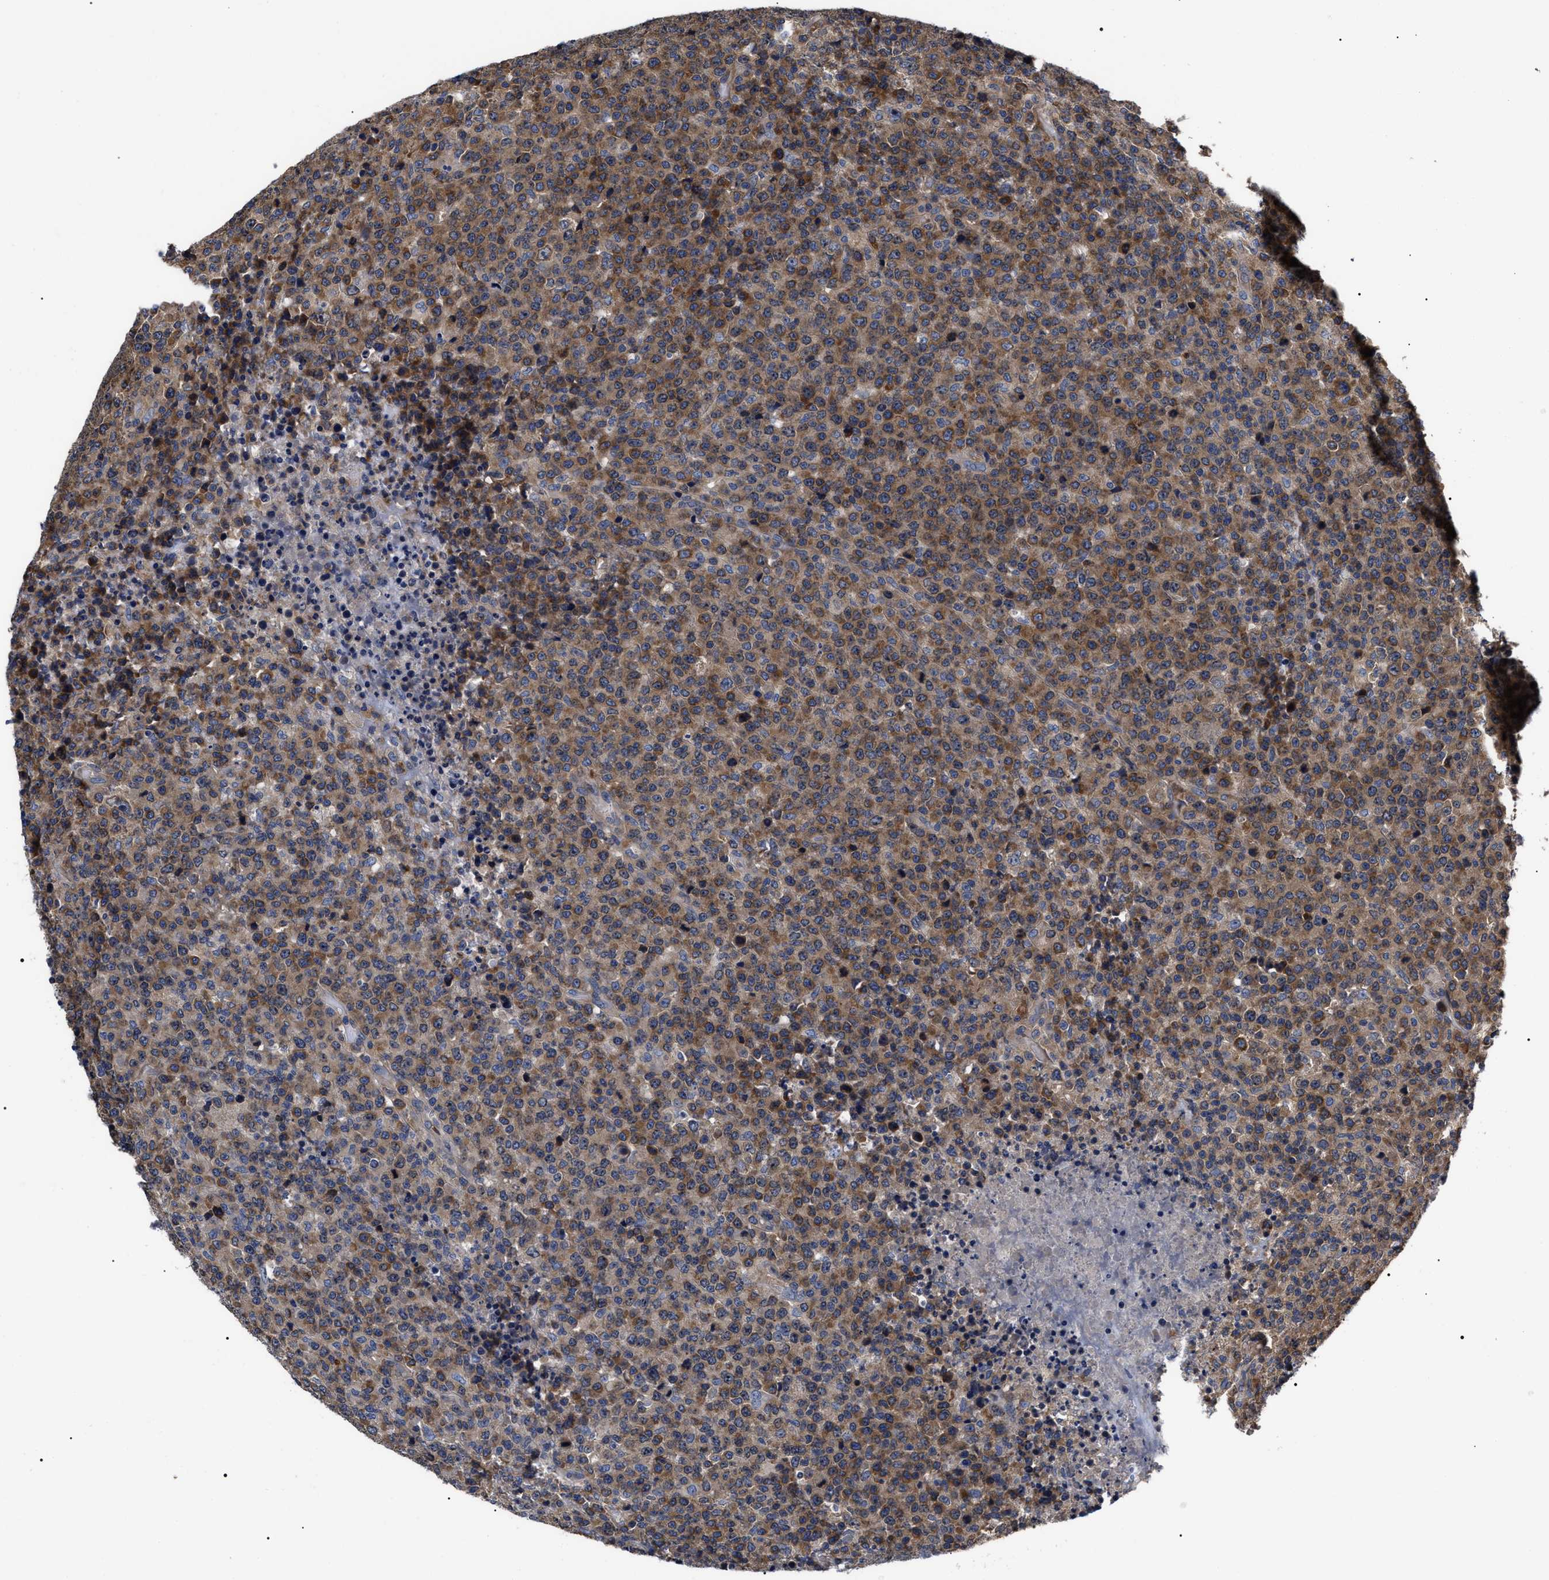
{"staining": {"intensity": "moderate", "quantity": "25%-75%", "location": "cytoplasmic/membranous"}, "tissue": "lymphoma", "cell_type": "Tumor cells", "image_type": "cancer", "snomed": [{"axis": "morphology", "description": "Malignant lymphoma, non-Hodgkin's type, High grade"}, {"axis": "topography", "description": "Lymph node"}], "caption": "High-grade malignant lymphoma, non-Hodgkin's type tissue shows moderate cytoplasmic/membranous expression in about 25%-75% of tumor cells", "gene": "MIS18A", "patient": {"sex": "male", "age": 13}}